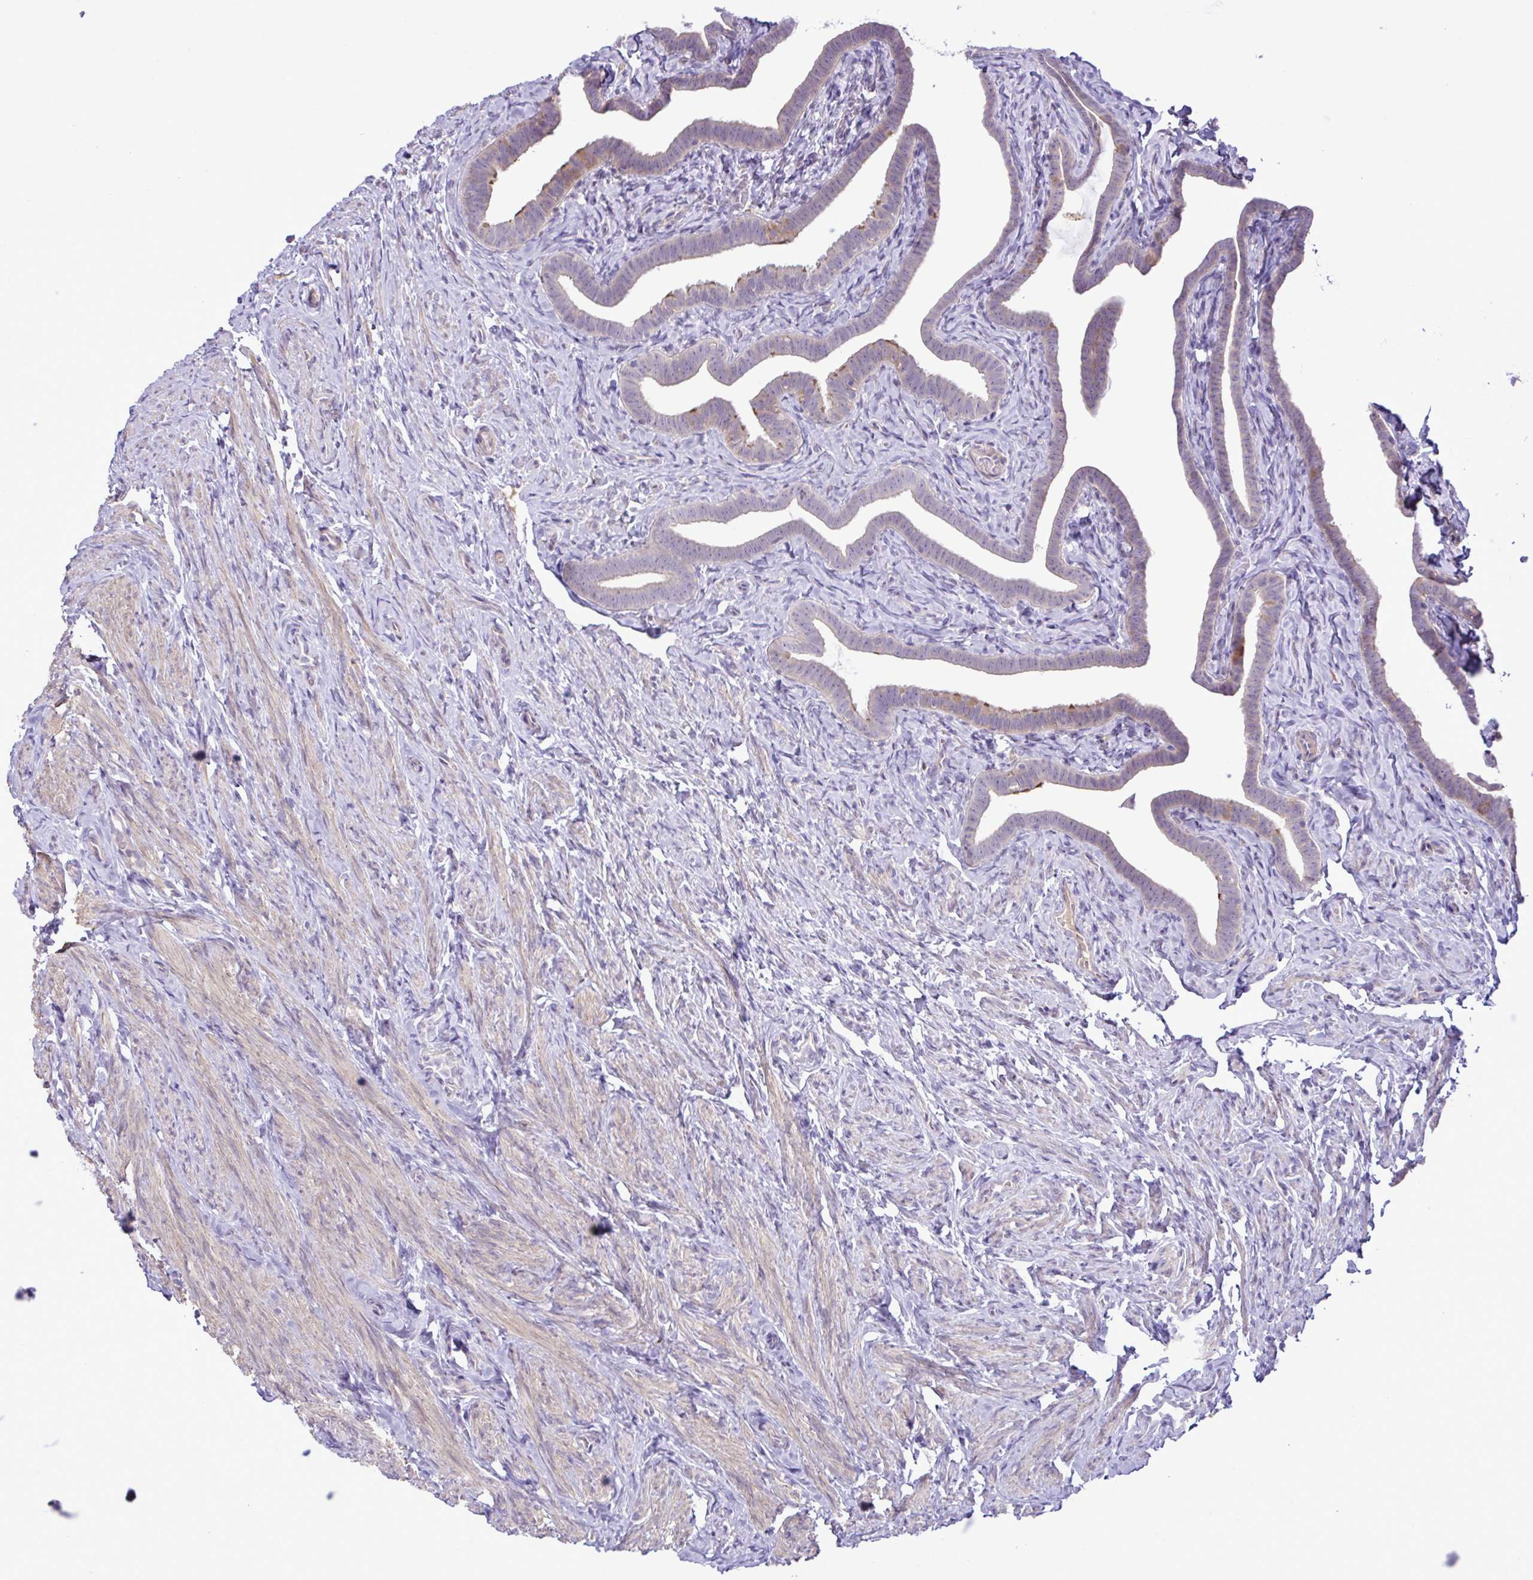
{"staining": {"intensity": "moderate", "quantity": "<25%", "location": "cytoplasmic/membranous"}, "tissue": "fallopian tube", "cell_type": "Glandular cells", "image_type": "normal", "snomed": [{"axis": "morphology", "description": "Normal tissue, NOS"}, {"axis": "topography", "description": "Fallopian tube"}], "caption": "IHC of normal fallopian tube displays low levels of moderate cytoplasmic/membranous expression in about <25% of glandular cells. (DAB IHC, brown staining for protein, blue staining for nuclei).", "gene": "SYNPO2L", "patient": {"sex": "female", "age": 69}}